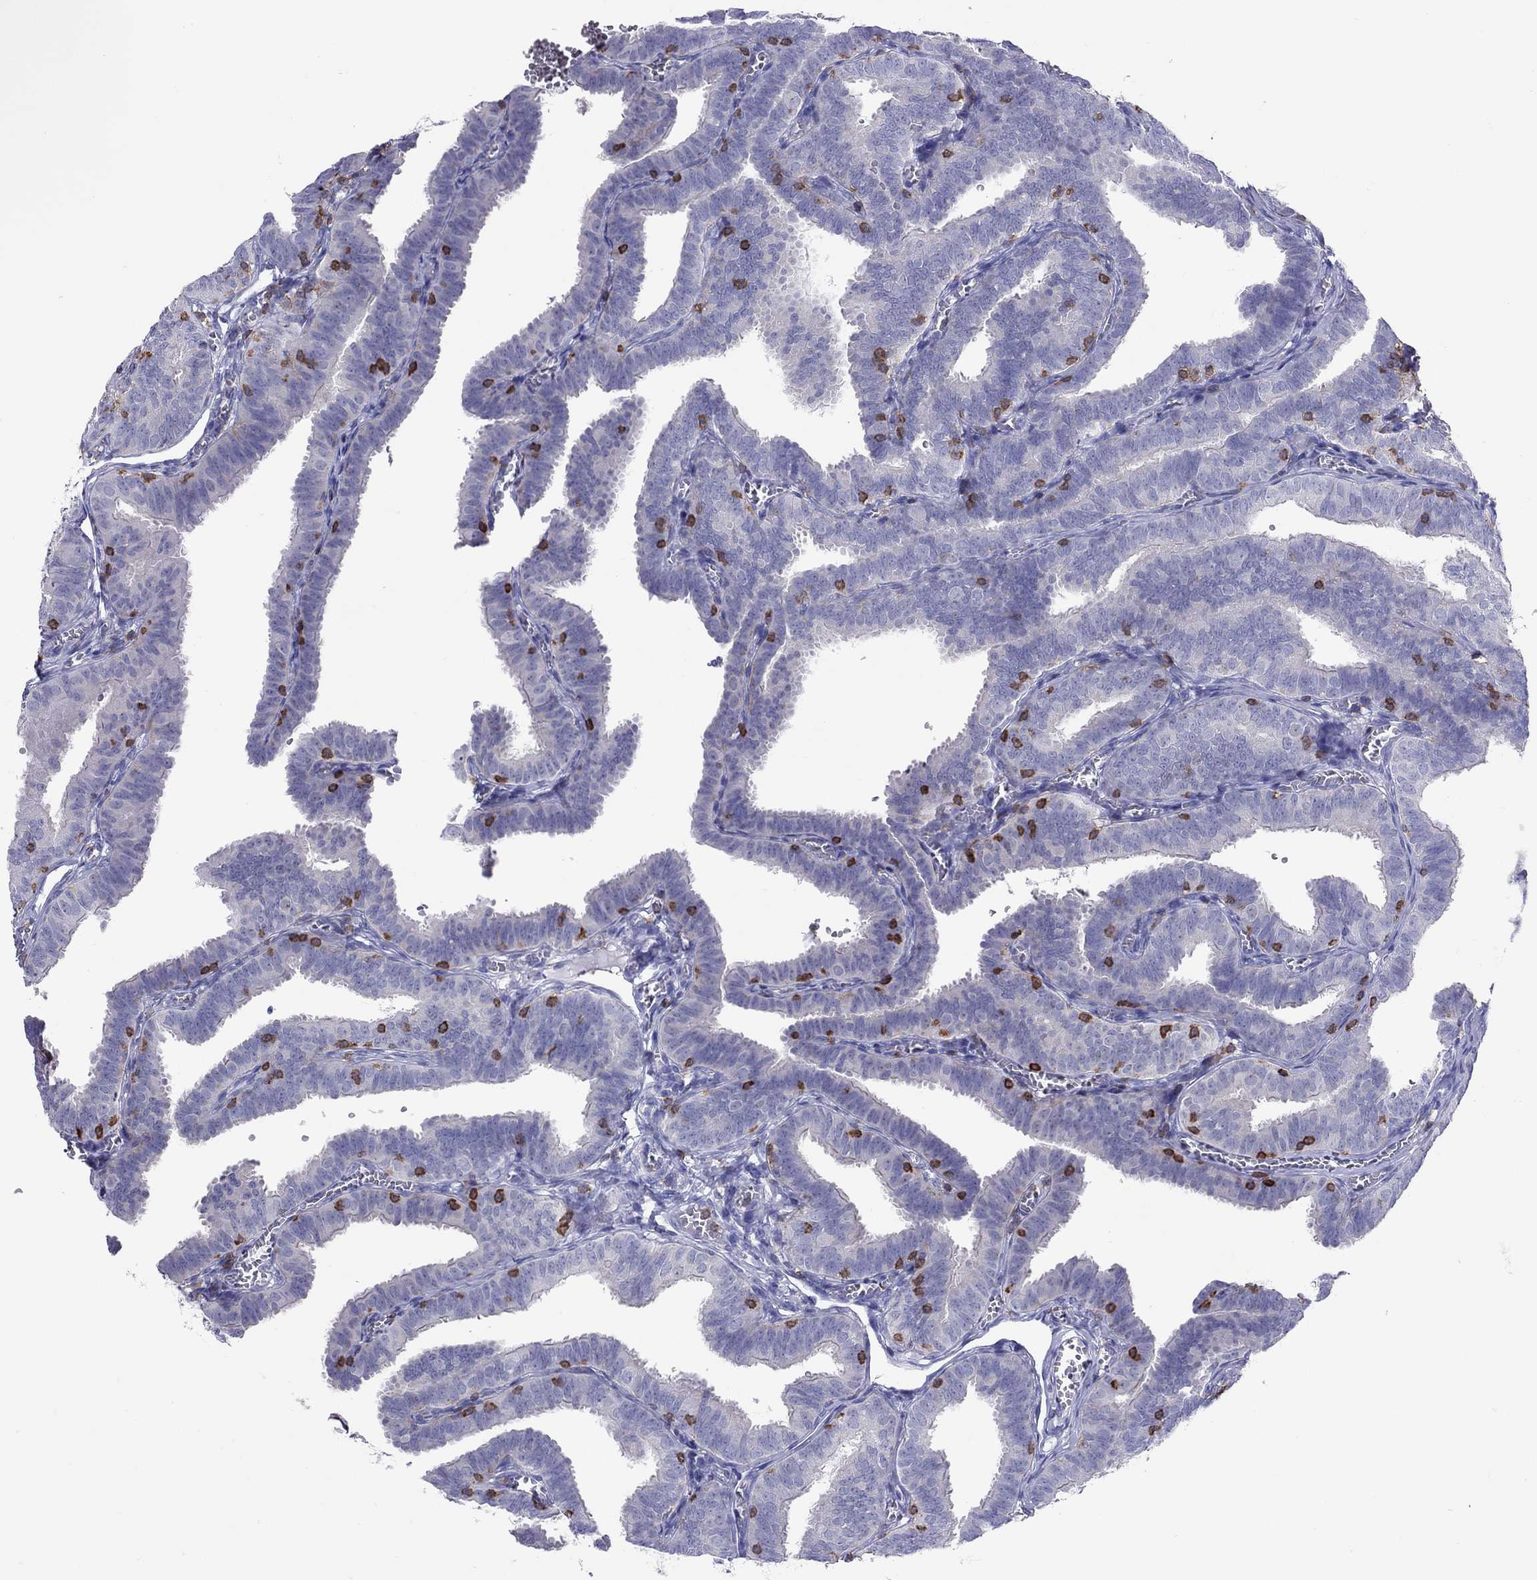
{"staining": {"intensity": "negative", "quantity": "none", "location": "none"}, "tissue": "fallopian tube", "cell_type": "Glandular cells", "image_type": "normal", "snomed": [{"axis": "morphology", "description": "Normal tissue, NOS"}, {"axis": "topography", "description": "Fallopian tube"}], "caption": "IHC histopathology image of benign fallopian tube: human fallopian tube stained with DAB (3,3'-diaminobenzidine) demonstrates no significant protein staining in glandular cells. (Stains: DAB (3,3'-diaminobenzidine) IHC with hematoxylin counter stain, Microscopy: brightfield microscopy at high magnification).", "gene": "ENSG00000288637", "patient": {"sex": "female", "age": 25}}